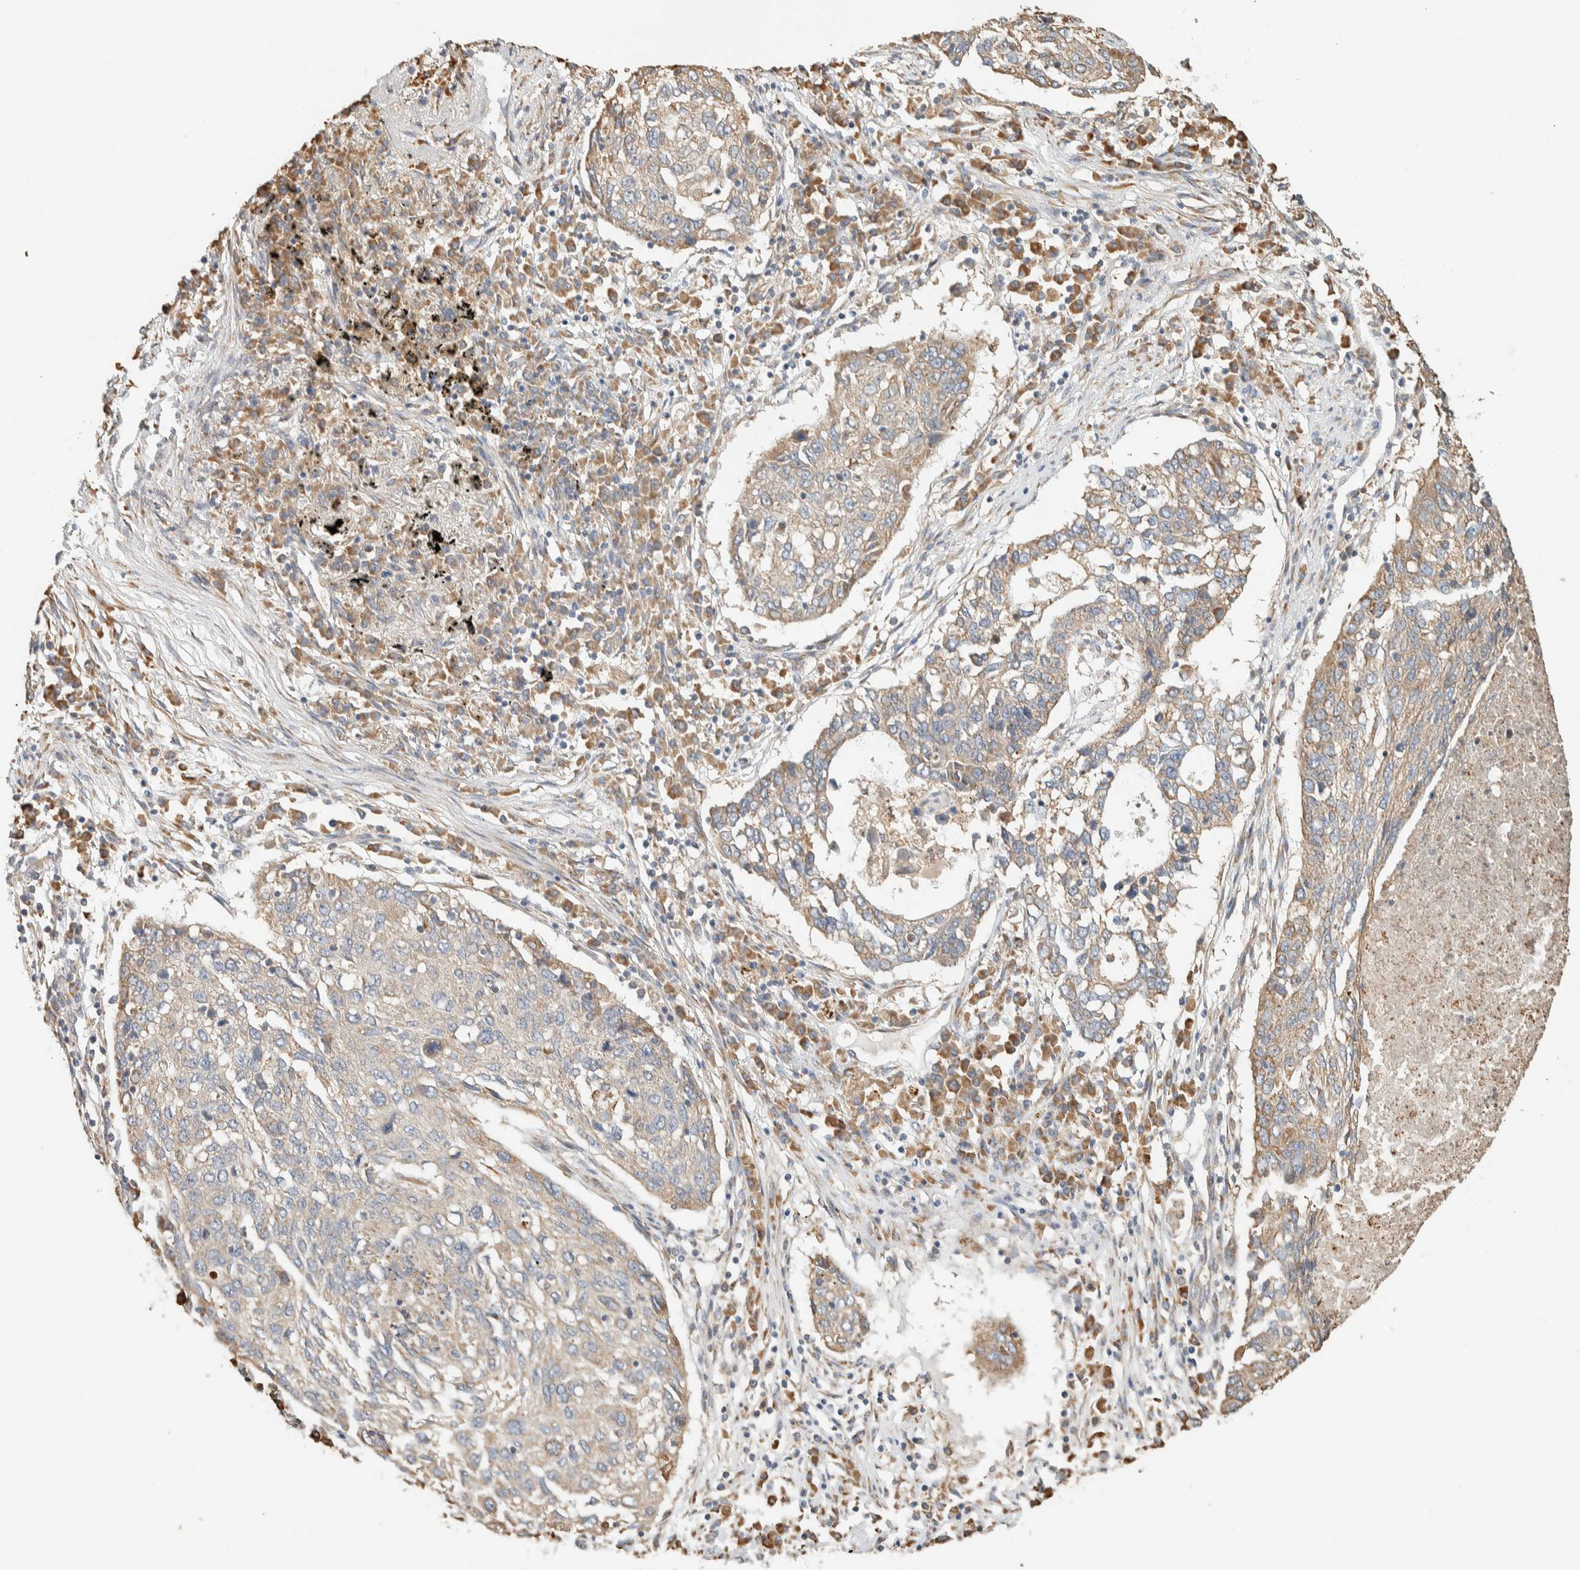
{"staining": {"intensity": "weak", "quantity": "25%-75%", "location": "cytoplasmic/membranous"}, "tissue": "lung cancer", "cell_type": "Tumor cells", "image_type": "cancer", "snomed": [{"axis": "morphology", "description": "Squamous cell carcinoma, NOS"}, {"axis": "topography", "description": "Lung"}], "caption": "There is low levels of weak cytoplasmic/membranous positivity in tumor cells of lung squamous cell carcinoma, as demonstrated by immunohistochemical staining (brown color).", "gene": "RAB11FIP1", "patient": {"sex": "female", "age": 63}}